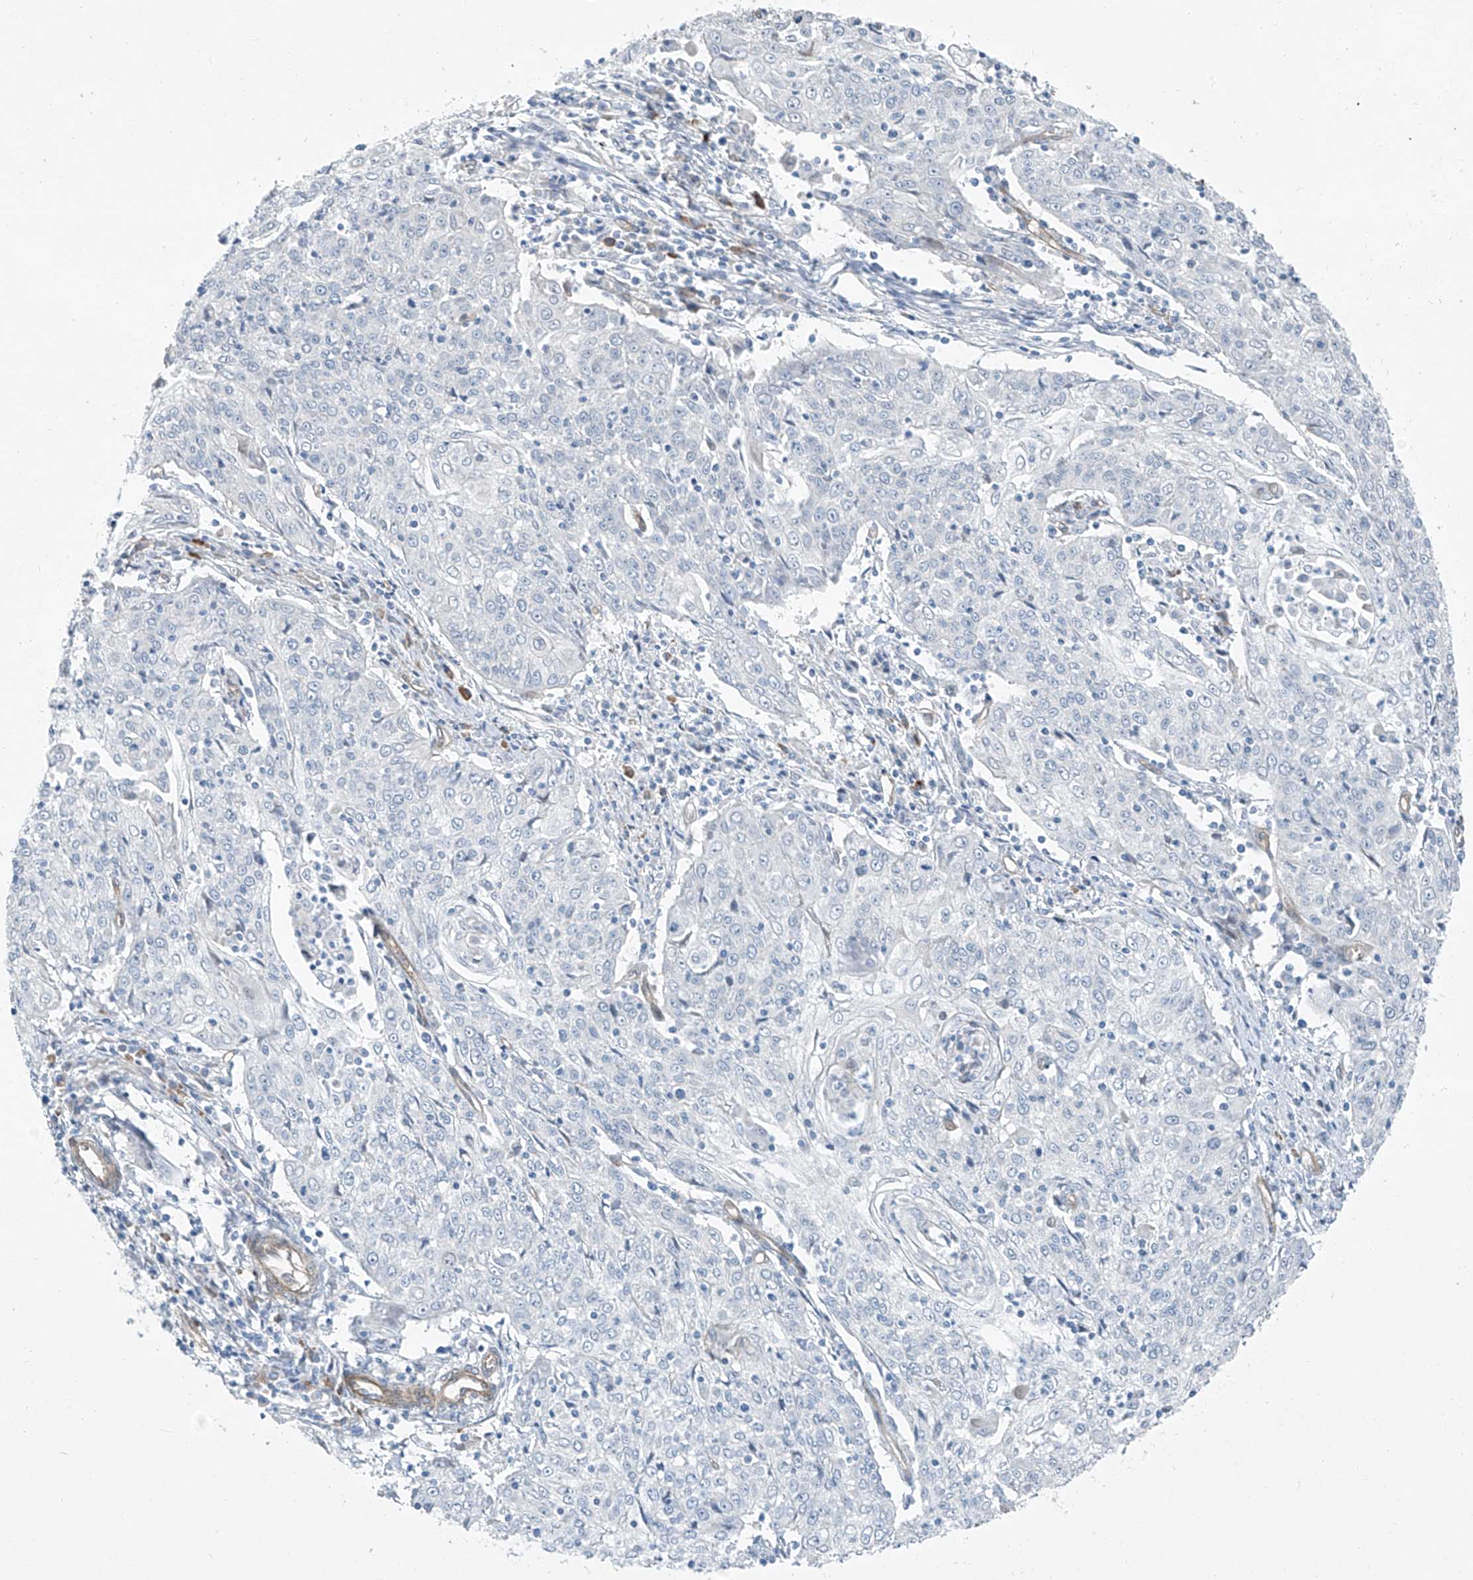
{"staining": {"intensity": "negative", "quantity": "none", "location": "none"}, "tissue": "cervical cancer", "cell_type": "Tumor cells", "image_type": "cancer", "snomed": [{"axis": "morphology", "description": "Squamous cell carcinoma, NOS"}, {"axis": "topography", "description": "Cervix"}], "caption": "This histopathology image is of cervical cancer (squamous cell carcinoma) stained with immunohistochemistry to label a protein in brown with the nuclei are counter-stained blue. There is no staining in tumor cells.", "gene": "TNS2", "patient": {"sex": "female", "age": 48}}